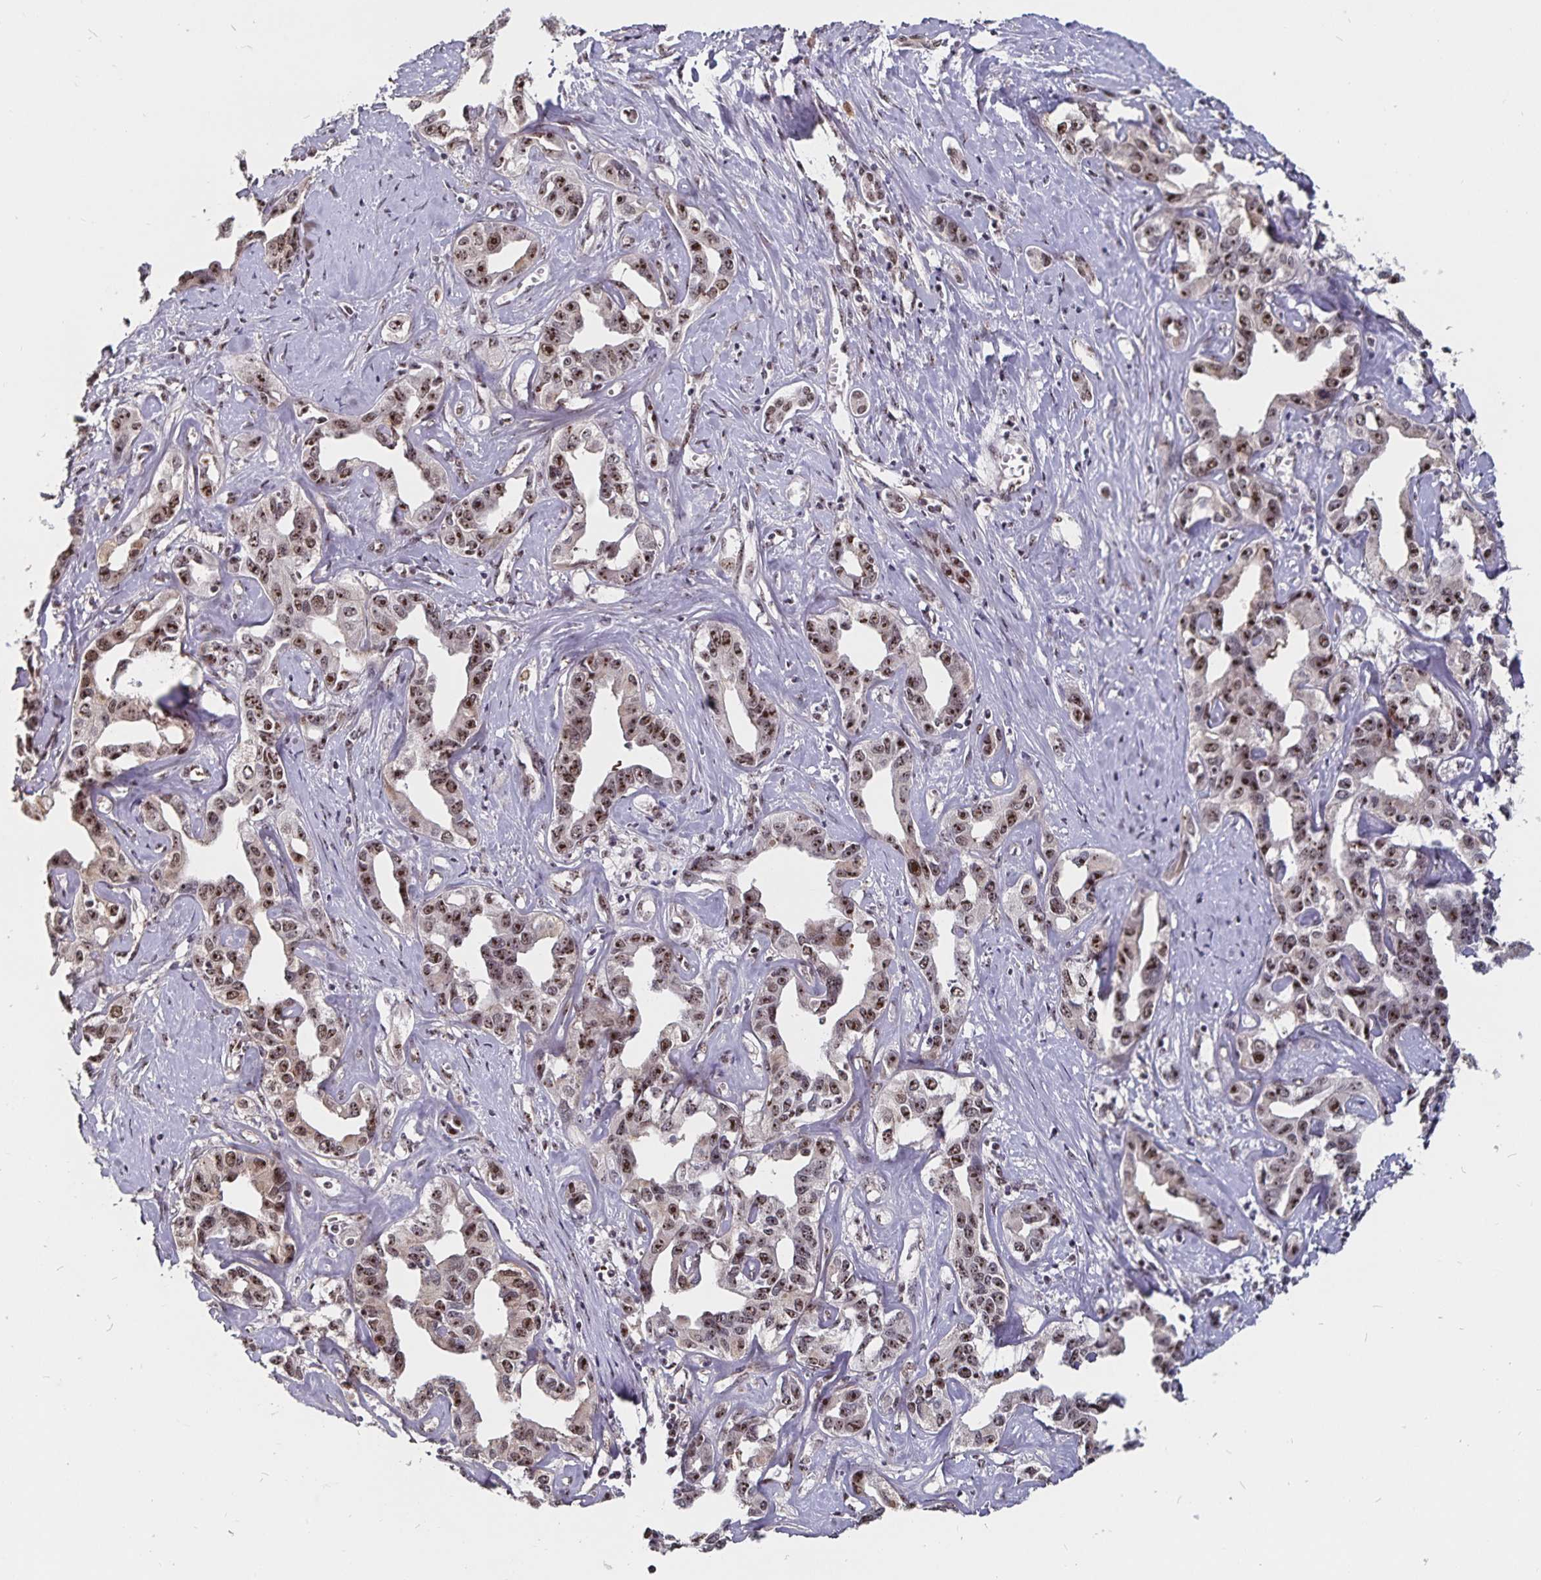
{"staining": {"intensity": "moderate", "quantity": ">75%", "location": "nuclear"}, "tissue": "liver cancer", "cell_type": "Tumor cells", "image_type": "cancer", "snomed": [{"axis": "morphology", "description": "Cholangiocarcinoma"}, {"axis": "topography", "description": "Liver"}], "caption": "High-magnification brightfield microscopy of liver cancer (cholangiocarcinoma) stained with DAB (3,3'-diaminobenzidine) (brown) and counterstained with hematoxylin (blue). tumor cells exhibit moderate nuclear expression is identified in approximately>75% of cells.", "gene": "LAS1L", "patient": {"sex": "male", "age": 59}}